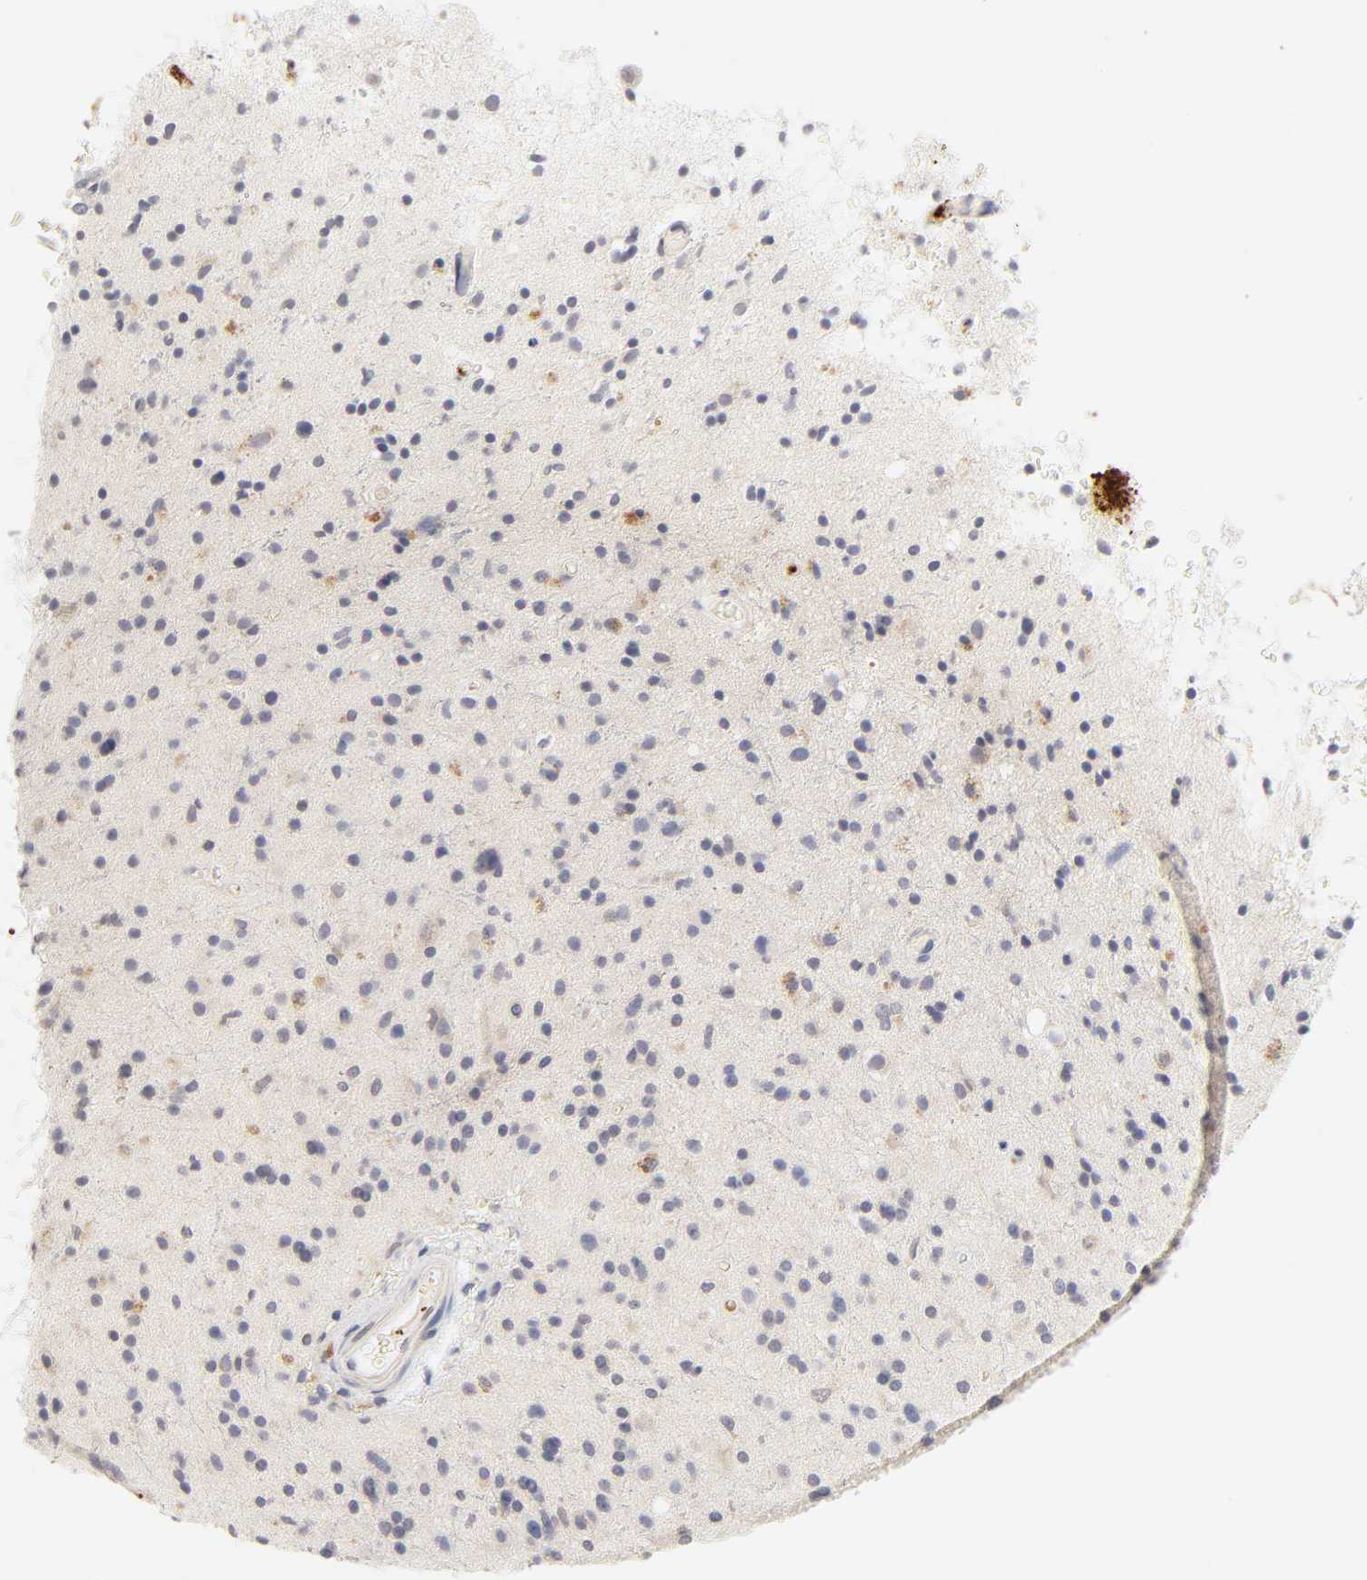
{"staining": {"intensity": "weak", "quantity": "<25%", "location": "cytoplasmic/membranous"}, "tissue": "glioma", "cell_type": "Tumor cells", "image_type": "cancer", "snomed": [{"axis": "morphology", "description": "Glioma, malignant, High grade"}, {"axis": "topography", "description": "Brain"}], "caption": "Tumor cells are negative for protein expression in human glioma. (Immunohistochemistry (ihc), brightfield microscopy, high magnification).", "gene": "CYP4B1", "patient": {"sex": "male", "age": 33}}